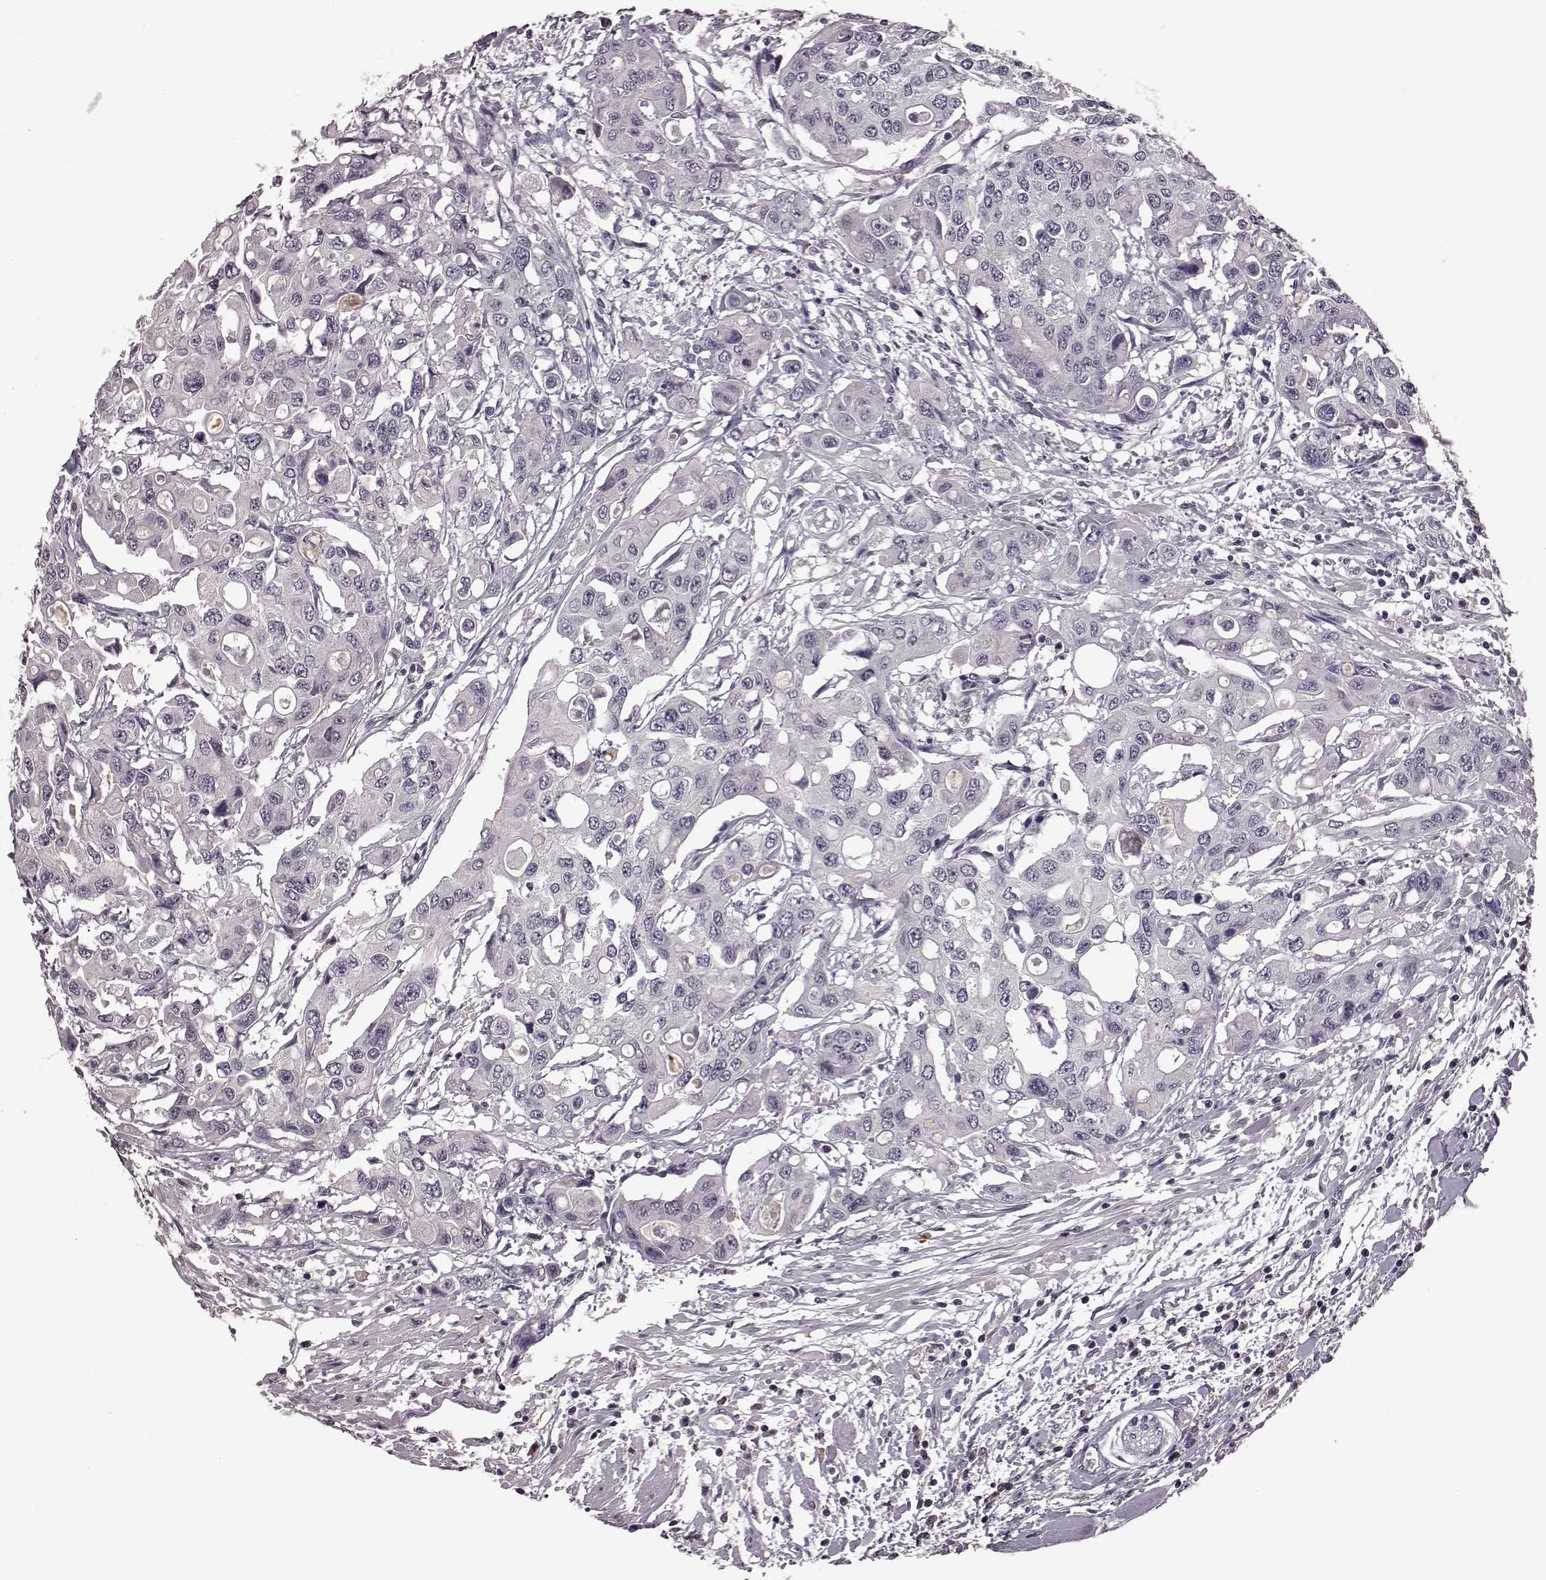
{"staining": {"intensity": "negative", "quantity": "none", "location": "none"}, "tissue": "colorectal cancer", "cell_type": "Tumor cells", "image_type": "cancer", "snomed": [{"axis": "morphology", "description": "Adenocarcinoma, NOS"}, {"axis": "topography", "description": "Colon"}], "caption": "Immunohistochemical staining of human colorectal cancer displays no significant staining in tumor cells.", "gene": "NRL", "patient": {"sex": "male", "age": 77}}